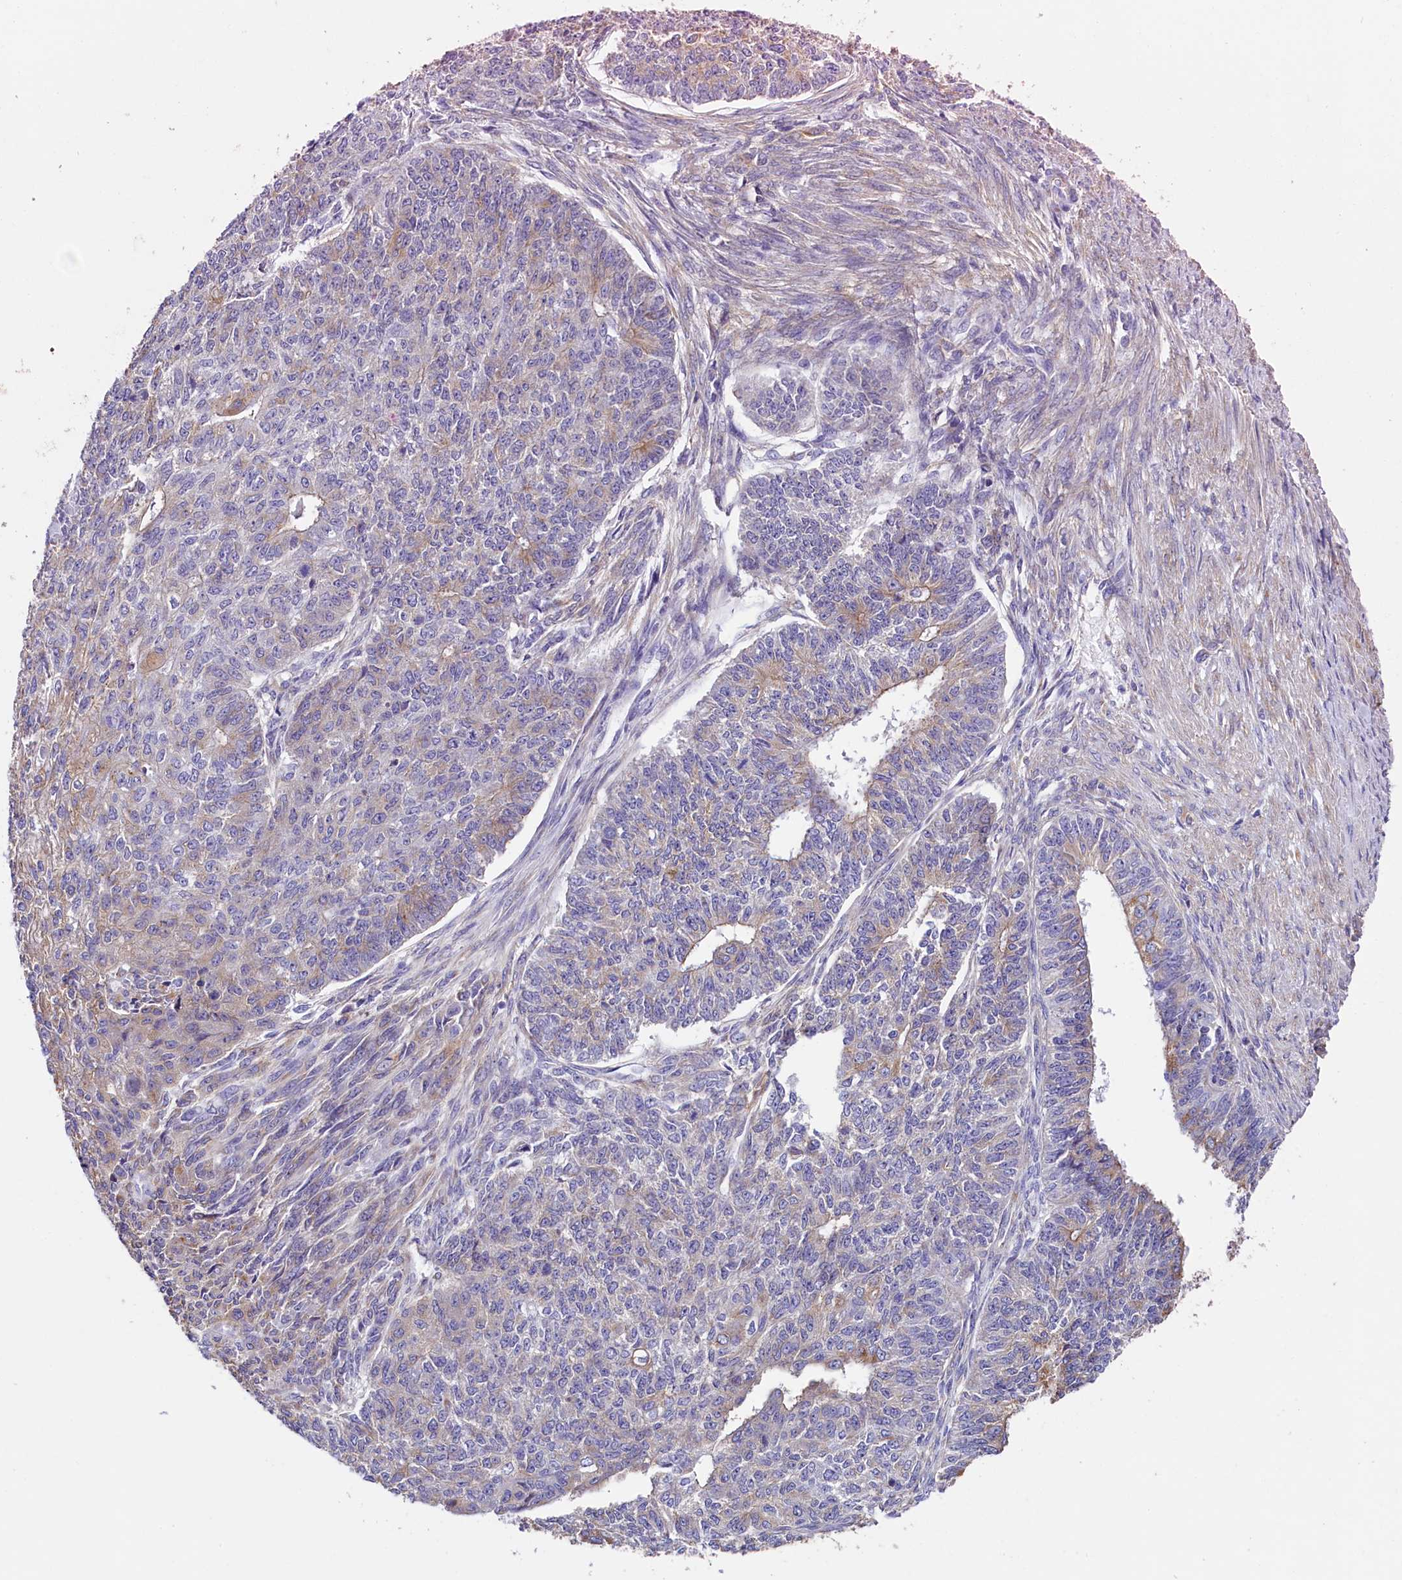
{"staining": {"intensity": "weak", "quantity": "<25%", "location": "cytoplasmic/membranous"}, "tissue": "endometrial cancer", "cell_type": "Tumor cells", "image_type": "cancer", "snomed": [{"axis": "morphology", "description": "Adenocarcinoma, NOS"}, {"axis": "topography", "description": "Endometrium"}], "caption": "Human endometrial cancer (adenocarcinoma) stained for a protein using immunohistochemistry reveals no staining in tumor cells.", "gene": "GPR21", "patient": {"sex": "female", "age": 32}}